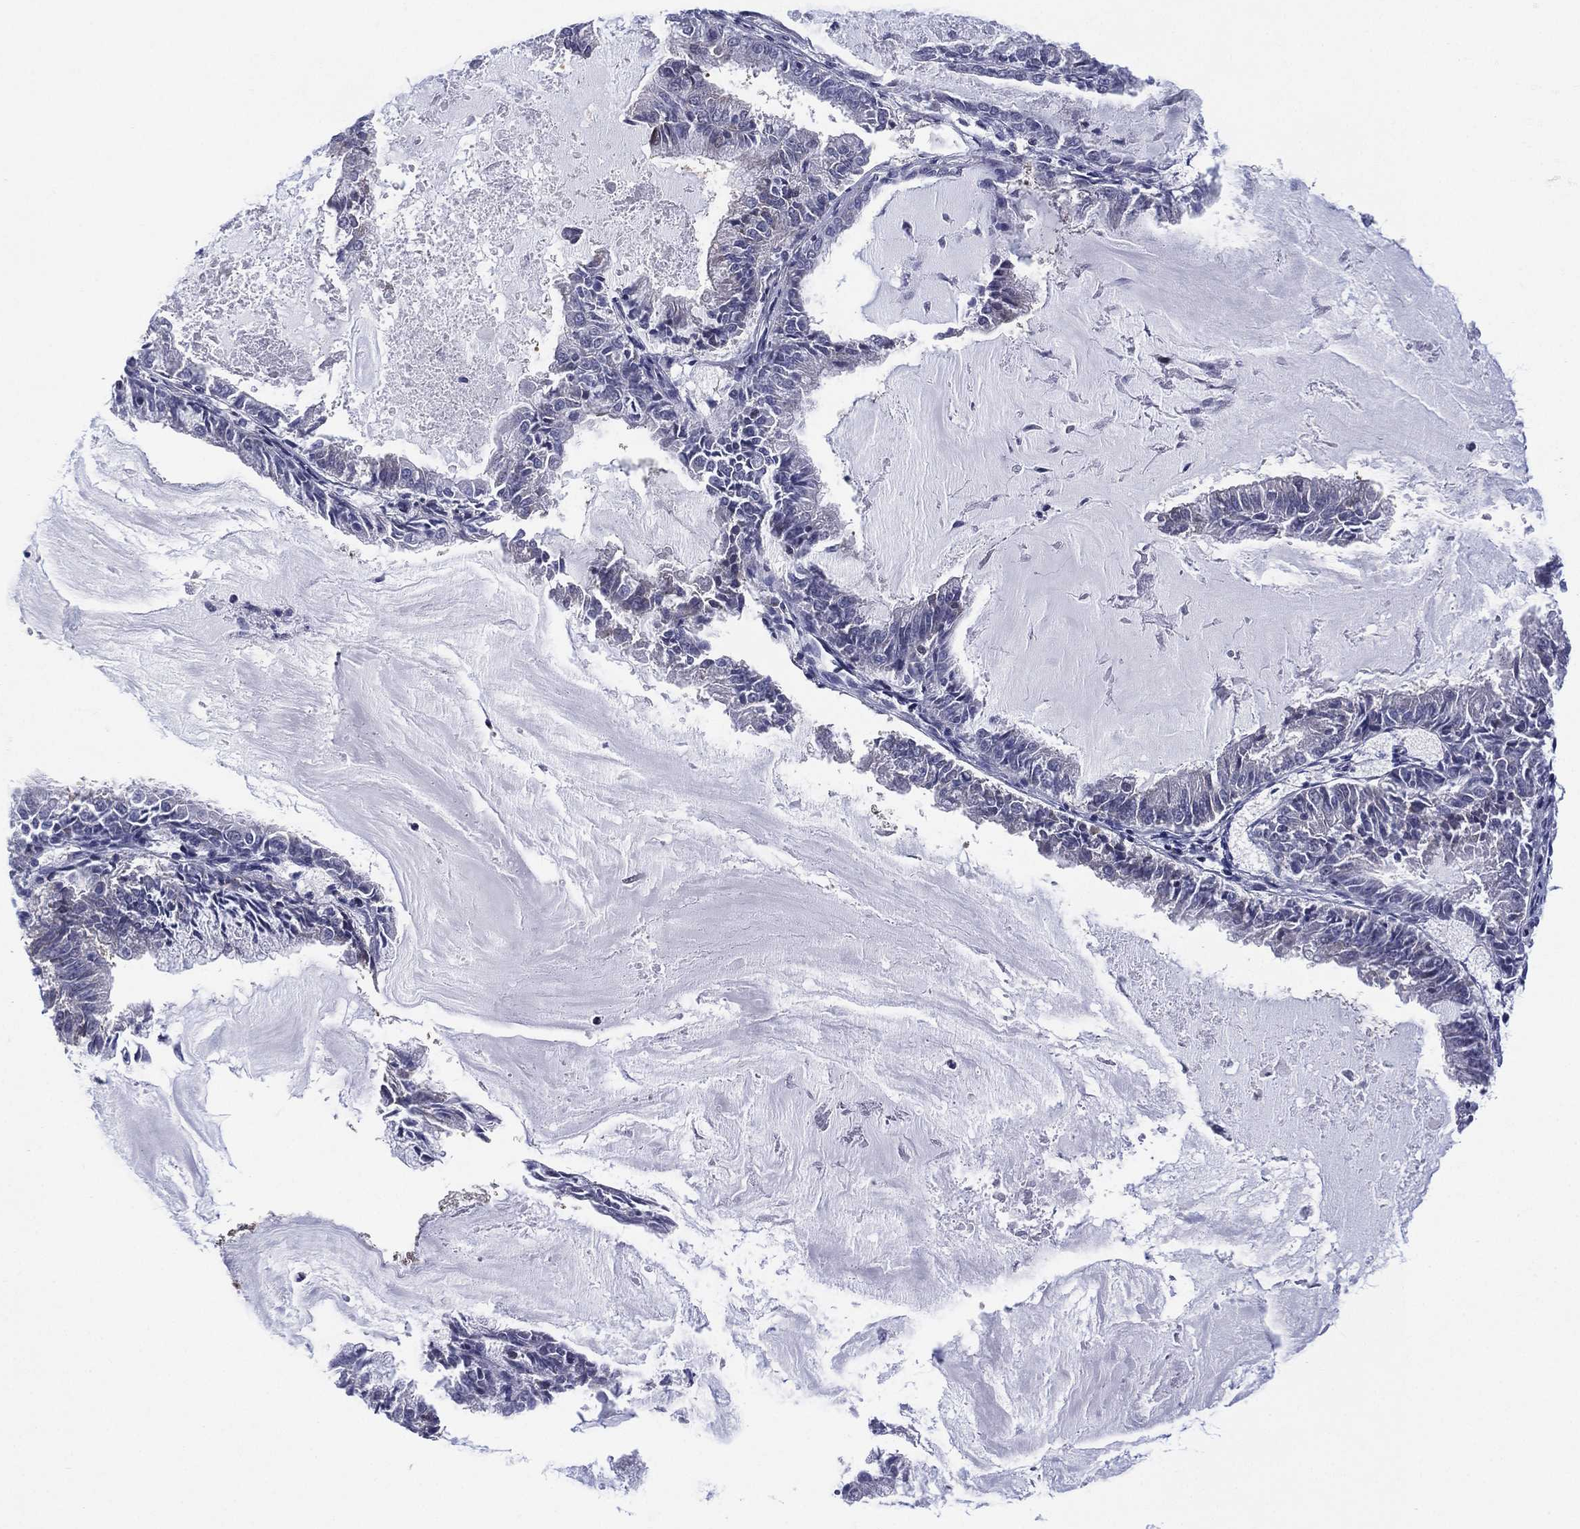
{"staining": {"intensity": "negative", "quantity": "none", "location": "none"}, "tissue": "endometrial cancer", "cell_type": "Tumor cells", "image_type": "cancer", "snomed": [{"axis": "morphology", "description": "Adenocarcinoma, NOS"}, {"axis": "topography", "description": "Endometrium"}], "caption": "Image shows no protein positivity in tumor cells of endometrial cancer (adenocarcinoma) tissue.", "gene": "SLC4A4", "patient": {"sex": "female", "age": 57}}